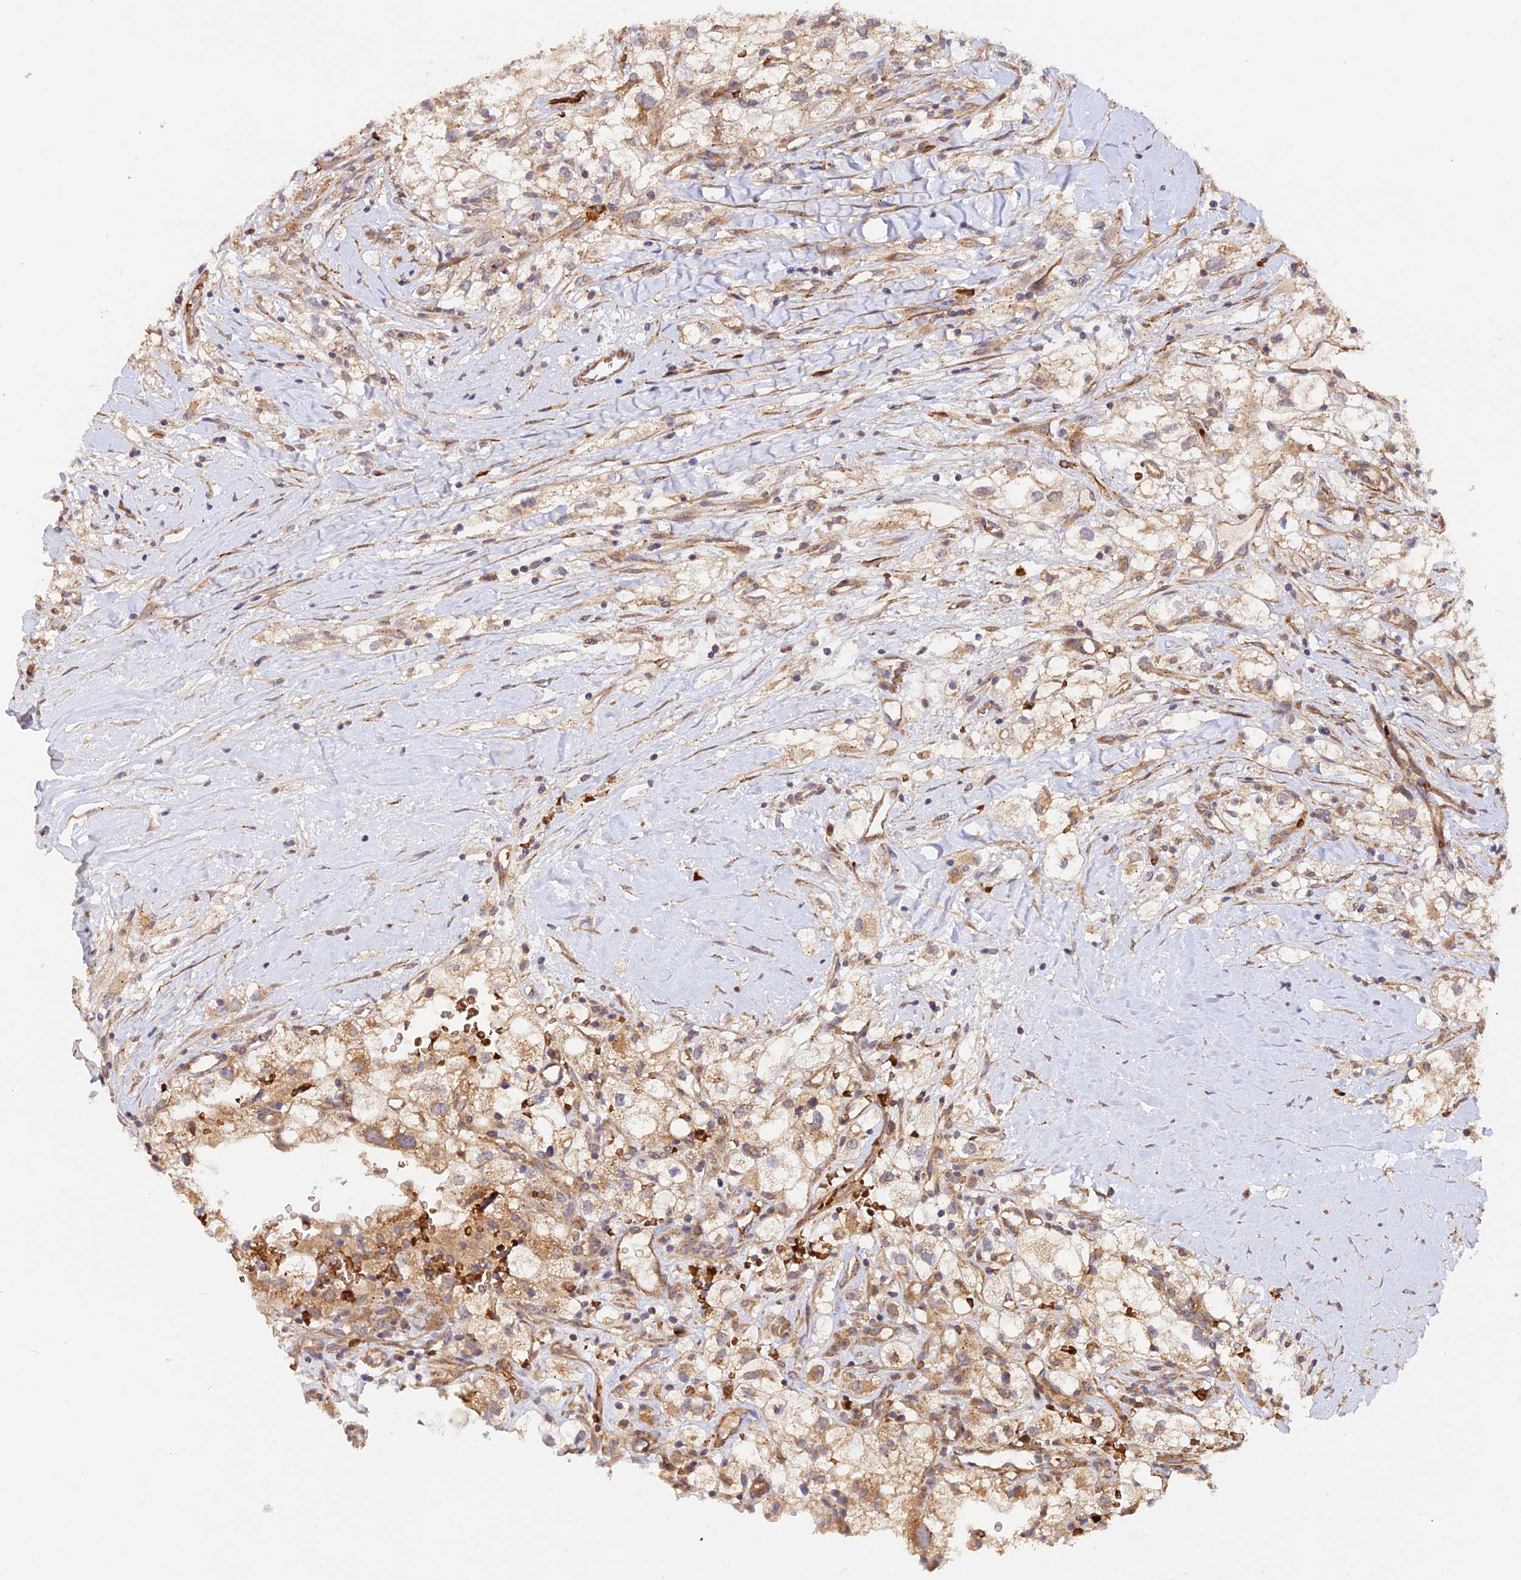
{"staining": {"intensity": "weak", "quantity": ">75%", "location": "cytoplasmic/membranous"}, "tissue": "renal cancer", "cell_type": "Tumor cells", "image_type": "cancer", "snomed": [{"axis": "morphology", "description": "Adenocarcinoma, NOS"}, {"axis": "topography", "description": "Kidney"}], "caption": "A brown stain highlights weak cytoplasmic/membranous expression of a protein in human adenocarcinoma (renal) tumor cells.", "gene": "WDFY4", "patient": {"sex": "male", "age": 59}}